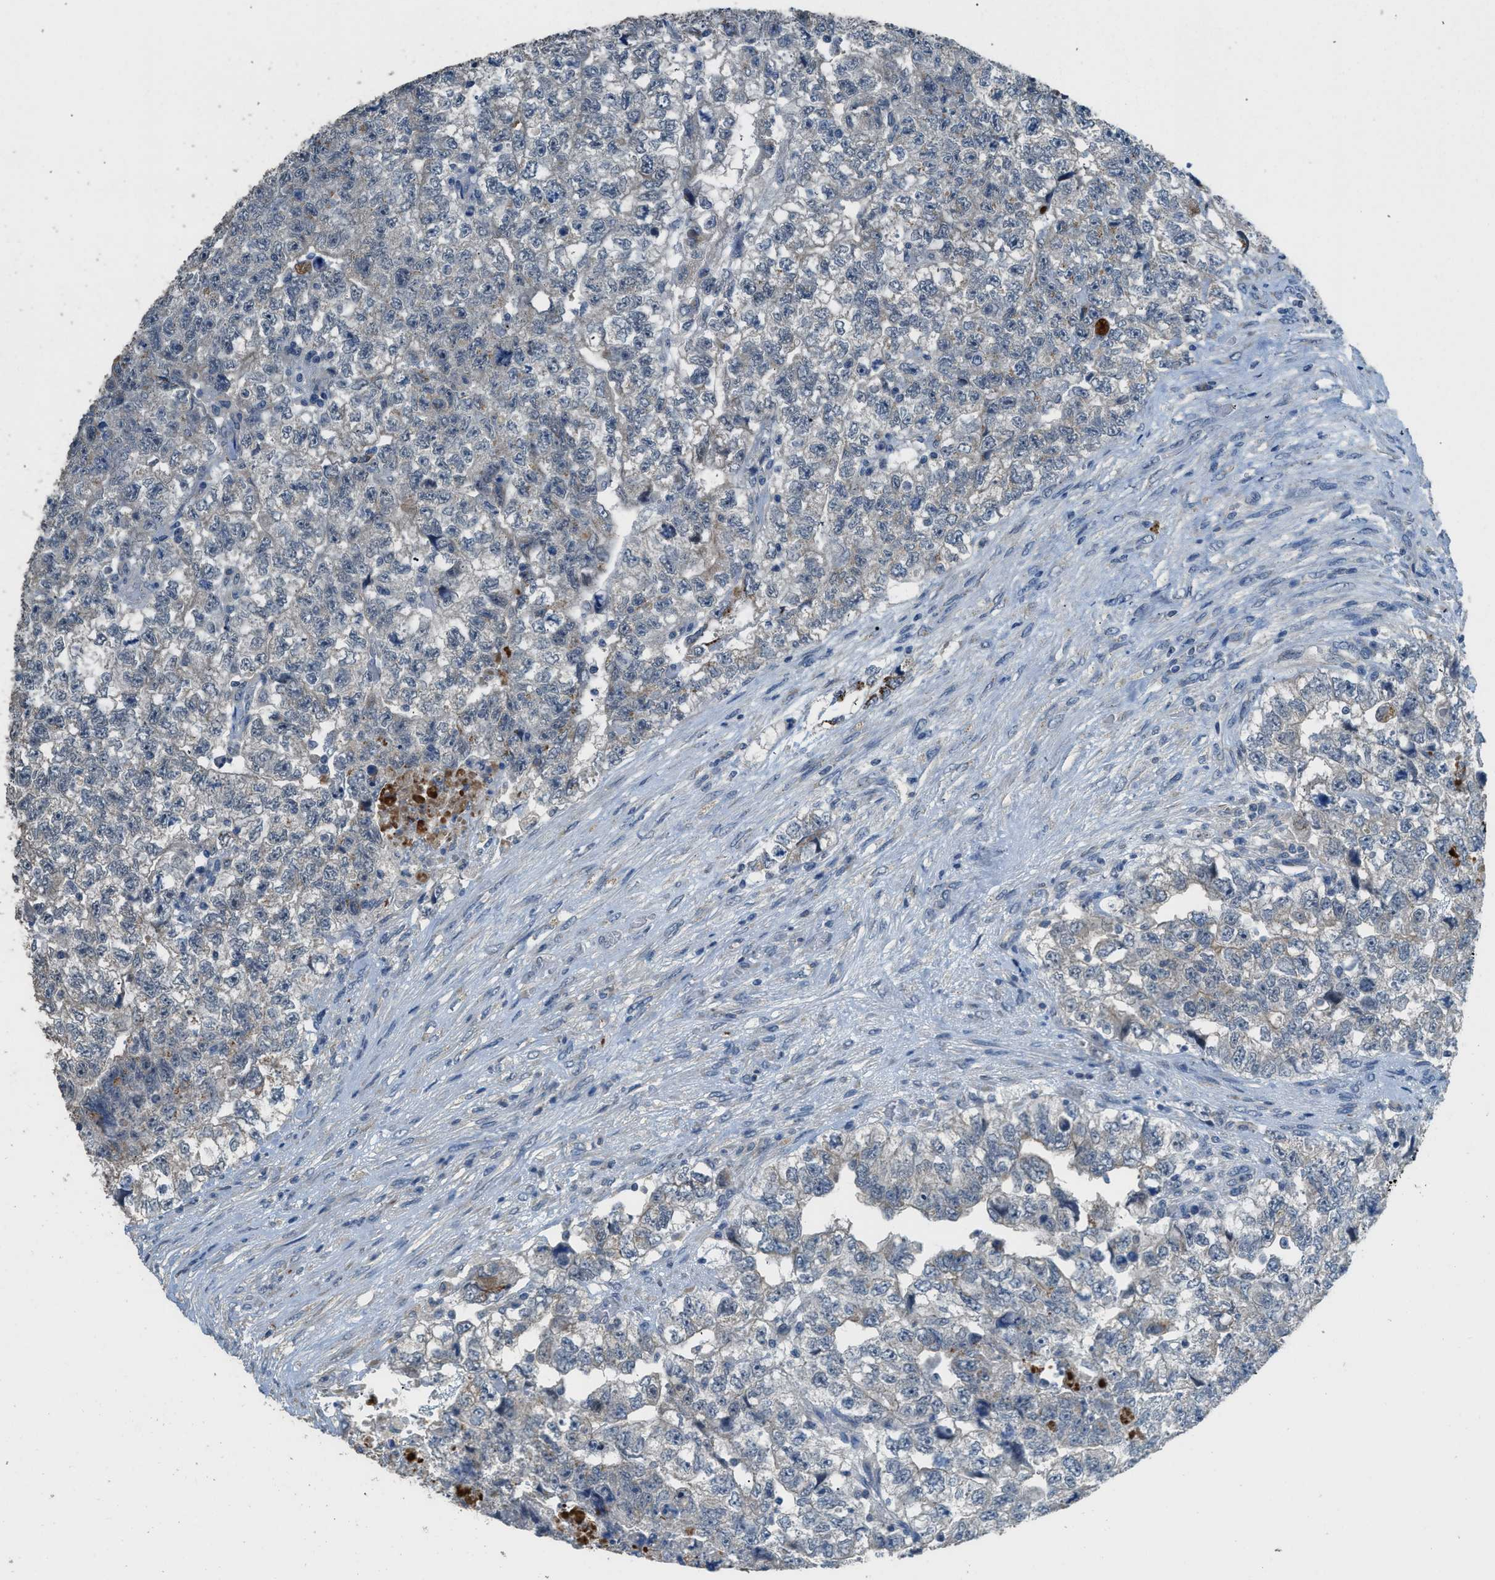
{"staining": {"intensity": "negative", "quantity": "none", "location": "none"}, "tissue": "testis cancer", "cell_type": "Tumor cells", "image_type": "cancer", "snomed": [{"axis": "morphology", "description": "Carcinoma, Embryonal, NOS"}, {"axis": "topography", "description": "Testis"}], "caption": "An immunohistochemistry (IHC) micrograph of testis cancer is shown. There is no staining in tumor cells of testis cancer.", "gene": "TIMD4", "patient": {"sex": "male", "age": 36}}